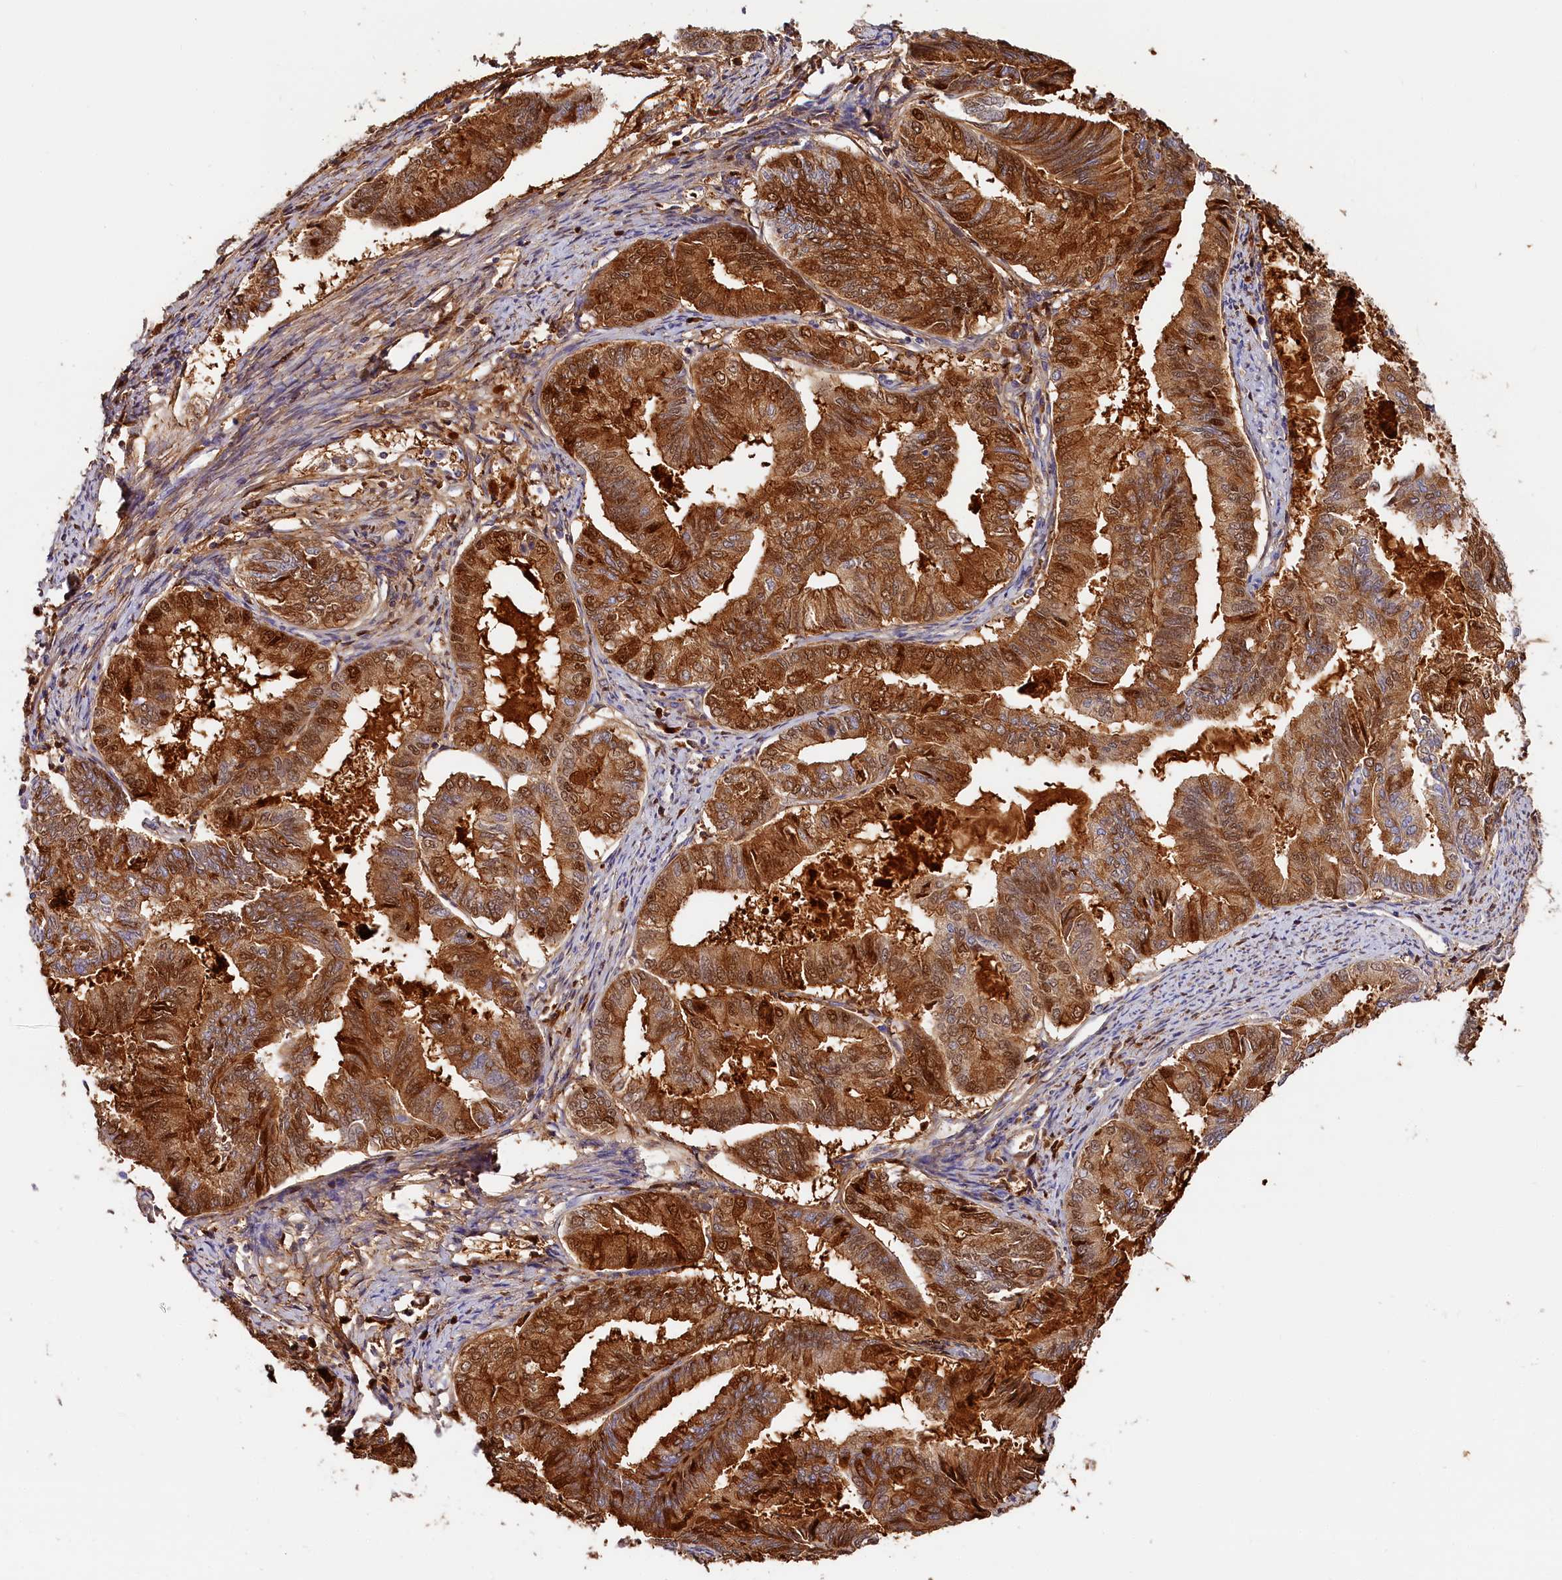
{"staining": {"intensity": "strong", "quantity": ">75%", "location": "cytoplasmic/membranous,nuclear"}, "tissue": "endometrial cancer", "cell_type": "Tumor cells", "image_type": "cancer", "snomed": [{"axis": "morphology", "description": "Adenocarcinoma, NOS"}, {"axis": "topography", "description": "Endometrium"}], "caption": "This micrograph shows immunohistochemistry (IHC) staining of human endometrial adenocarcinoma, with high strong cytoplasmic/membranous and nuclear expression in approximately >75% of tumor cells.", "gene": "KATNB1", "patient": {"sex": "female", "age": 86}}